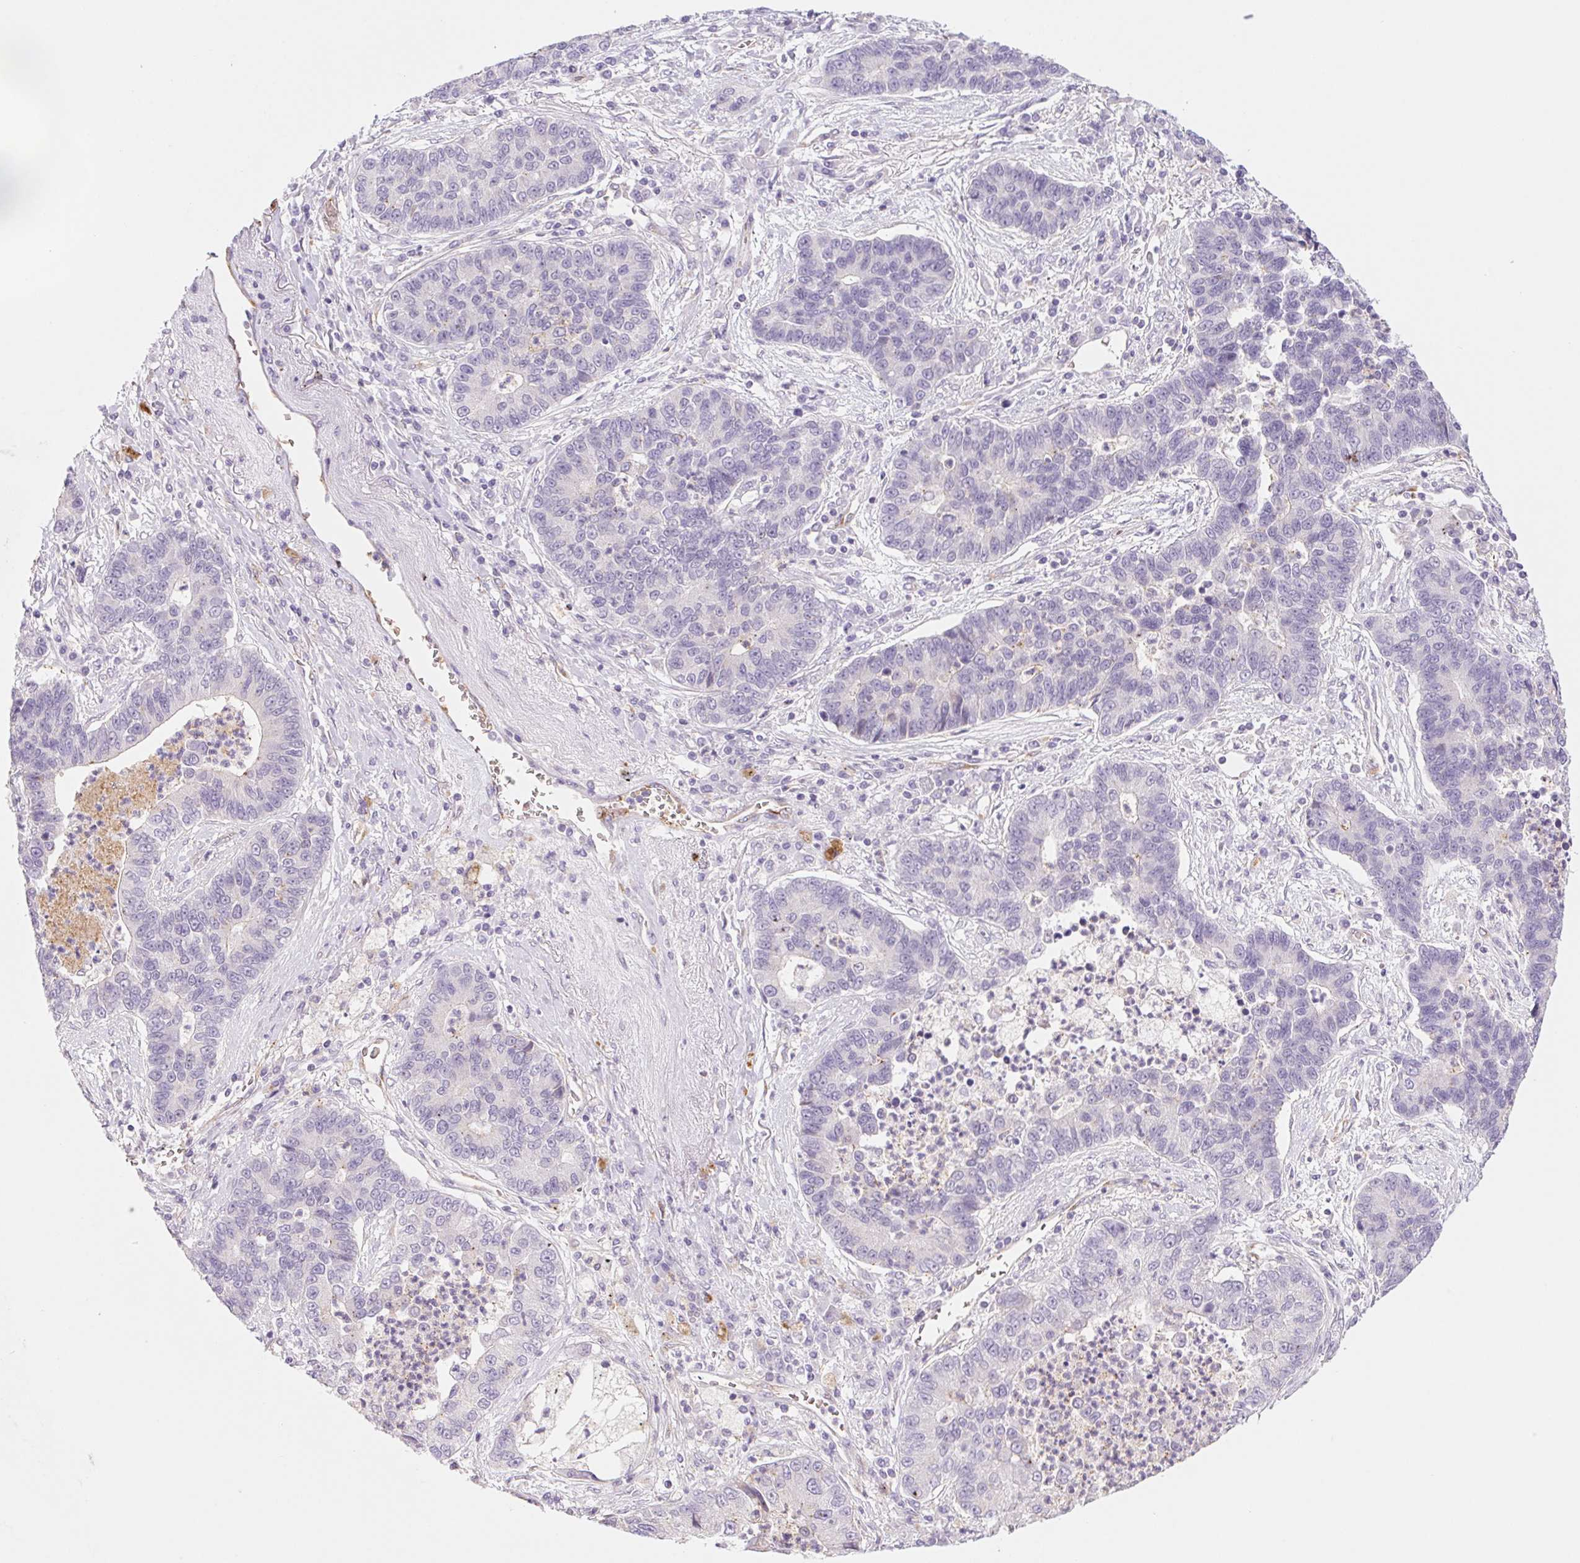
{"staining": {"intensity": "negative", "quantity": "none", "location": "none"}, "tissue": "lung cancer", "cell_type": "Tumor cells", "image_type": "cancer", "snomed": [{"axis": "morphology", "description": "Adenocarcinoma, NOS"}, {"axis": "topography", "description": "Lung"}], "caption": "Image shows no protein expression in tumor cells of lung adenocarcinoma tissue.", "gene": "IGFL3", "patient": {"sex": "female", "age": 57}}